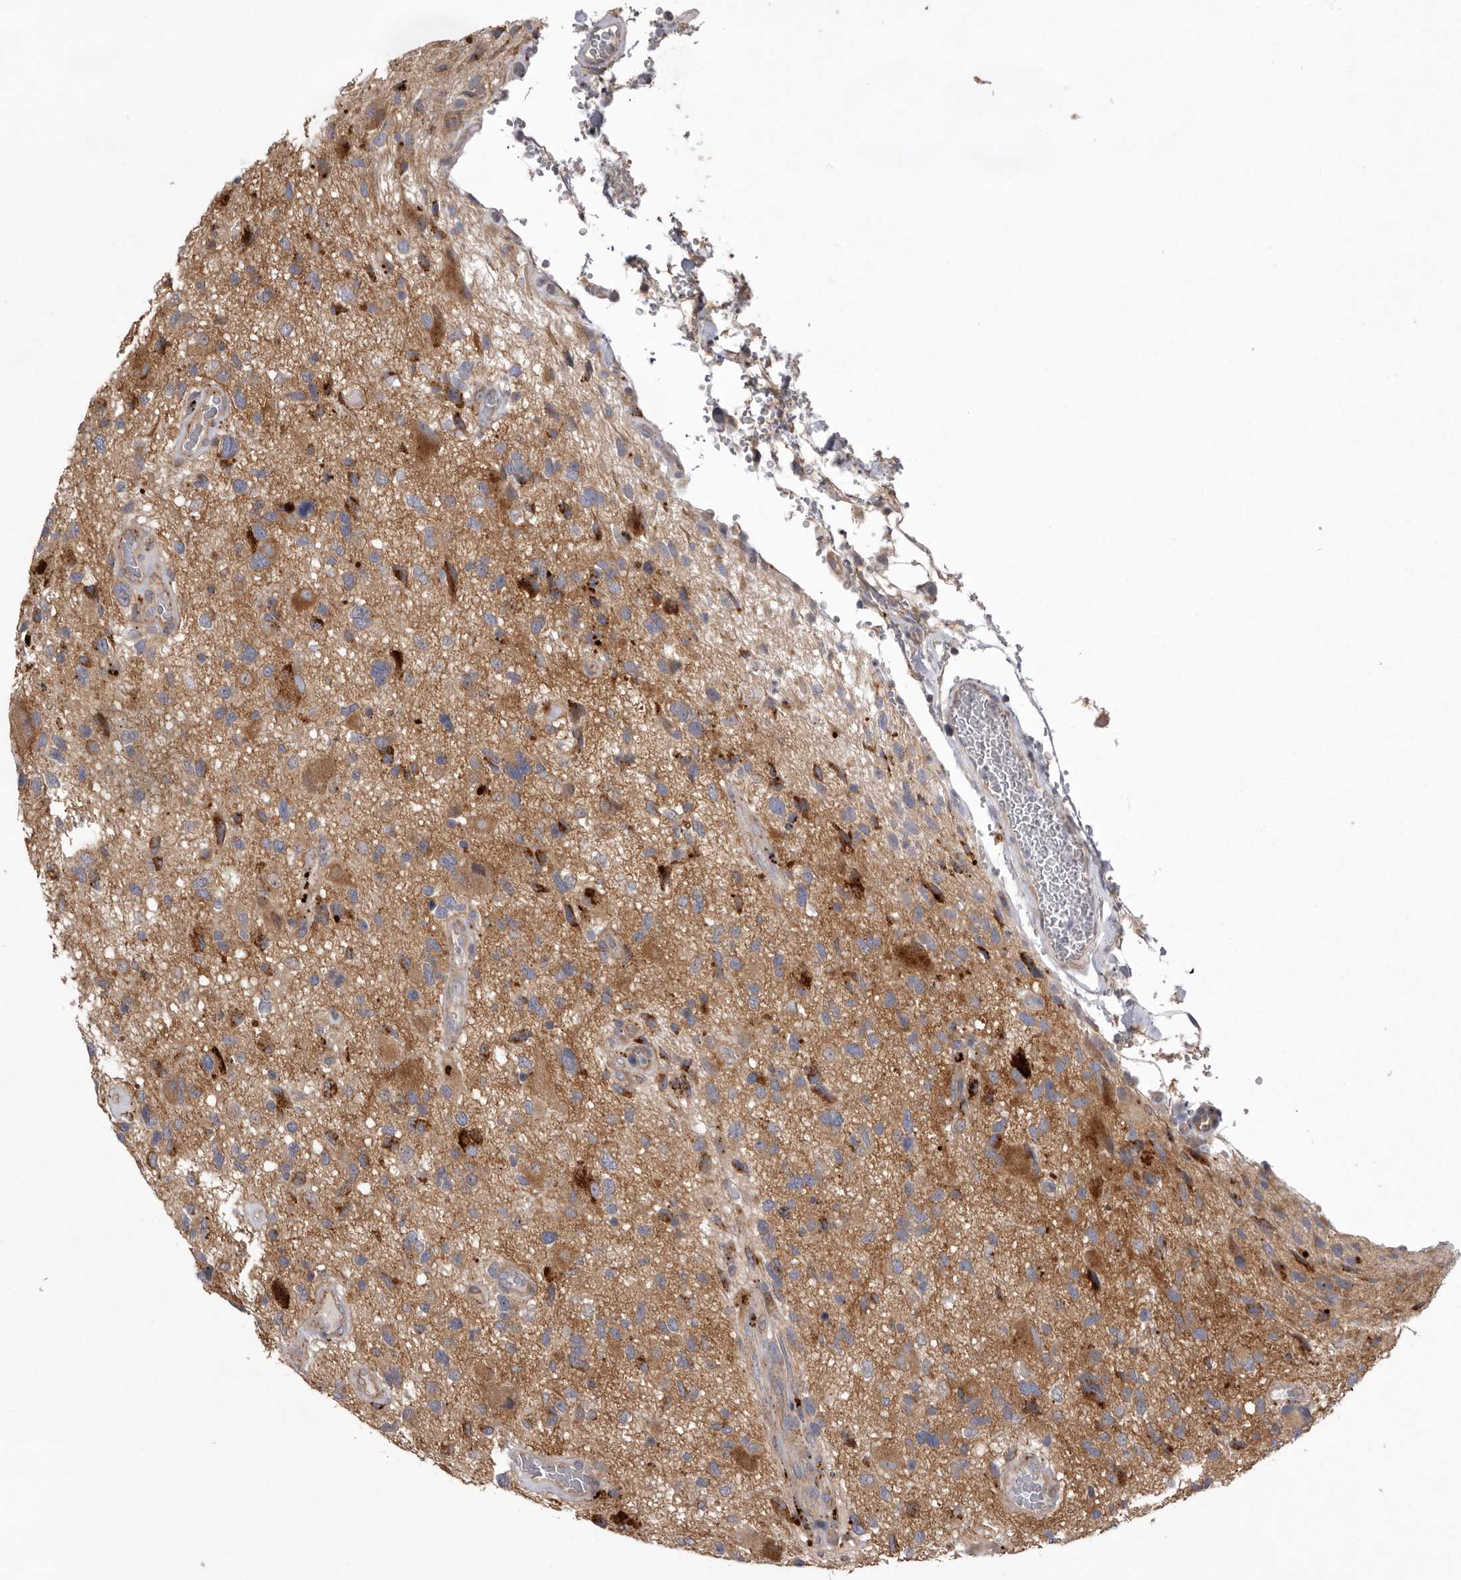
{"staining": {"intensity": "moderate", "quantity": "25%-75%", "location": "cytoplasmic/membranous"}, "tissue": "glioma", "cell_type": "Tumor cells", "image_type": "cancer", "snomed": [{"axis": "morphology", "description": "Glioma, malignant, High grade"}, {"axis": "topography", "description": "Brain"}], "caption": "Glioma tissue displays moderate cytoplasmic/membranous positivity in approximately 25%-75% of tumor cells, visualized by immunohistochemistry. (Stains: DAB in brown, nuclei in blue, Microscopy: brightfield microscopy at high magnification).", "gene": "WDR47", "patient": {"sex": "male", "age": 33}}